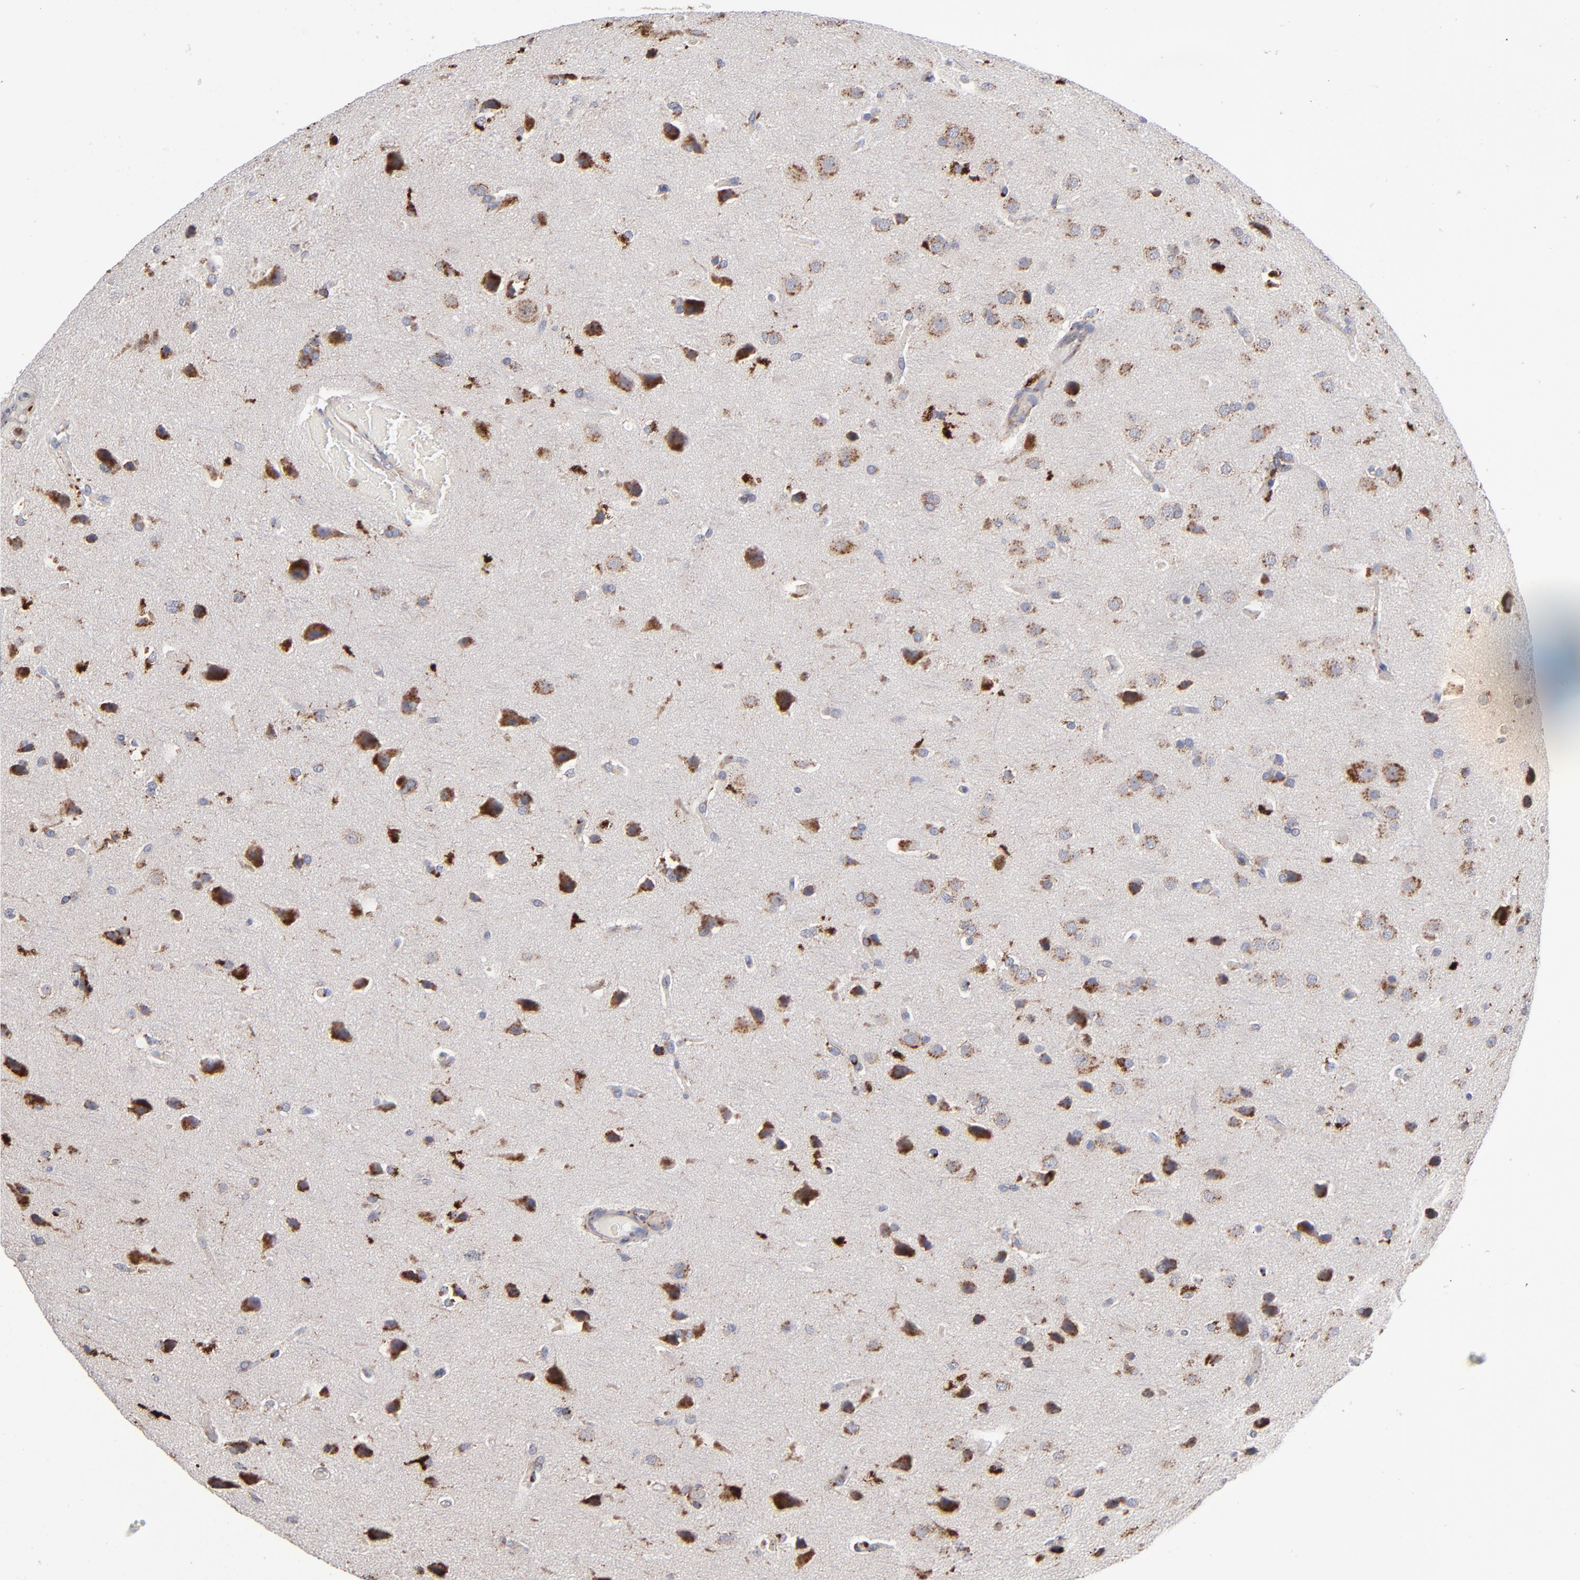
{"staining": {"intensity": "moderate", "quantity": ">75%", "location": "cytoplasmic/membranous"}, "tissue": "glioma", "cell_type": "Tumor cells", "image_type": "cancer", "snomed": [{"axis": "morphology", "description": "Glioma, malignant, Low grade"}, {"axis": "topography", "description": "Cerebral cortex"}], "caption": "High-power microscopy captured an immunohistochemistry (IHC) micrograph of low-grade glioma (malignant), revealing moderate cytoplasmic/membranous expression in about >75% of tumor cells.", "gene": "RRAGB", "patient": {"sex": "female", "age": 47}}